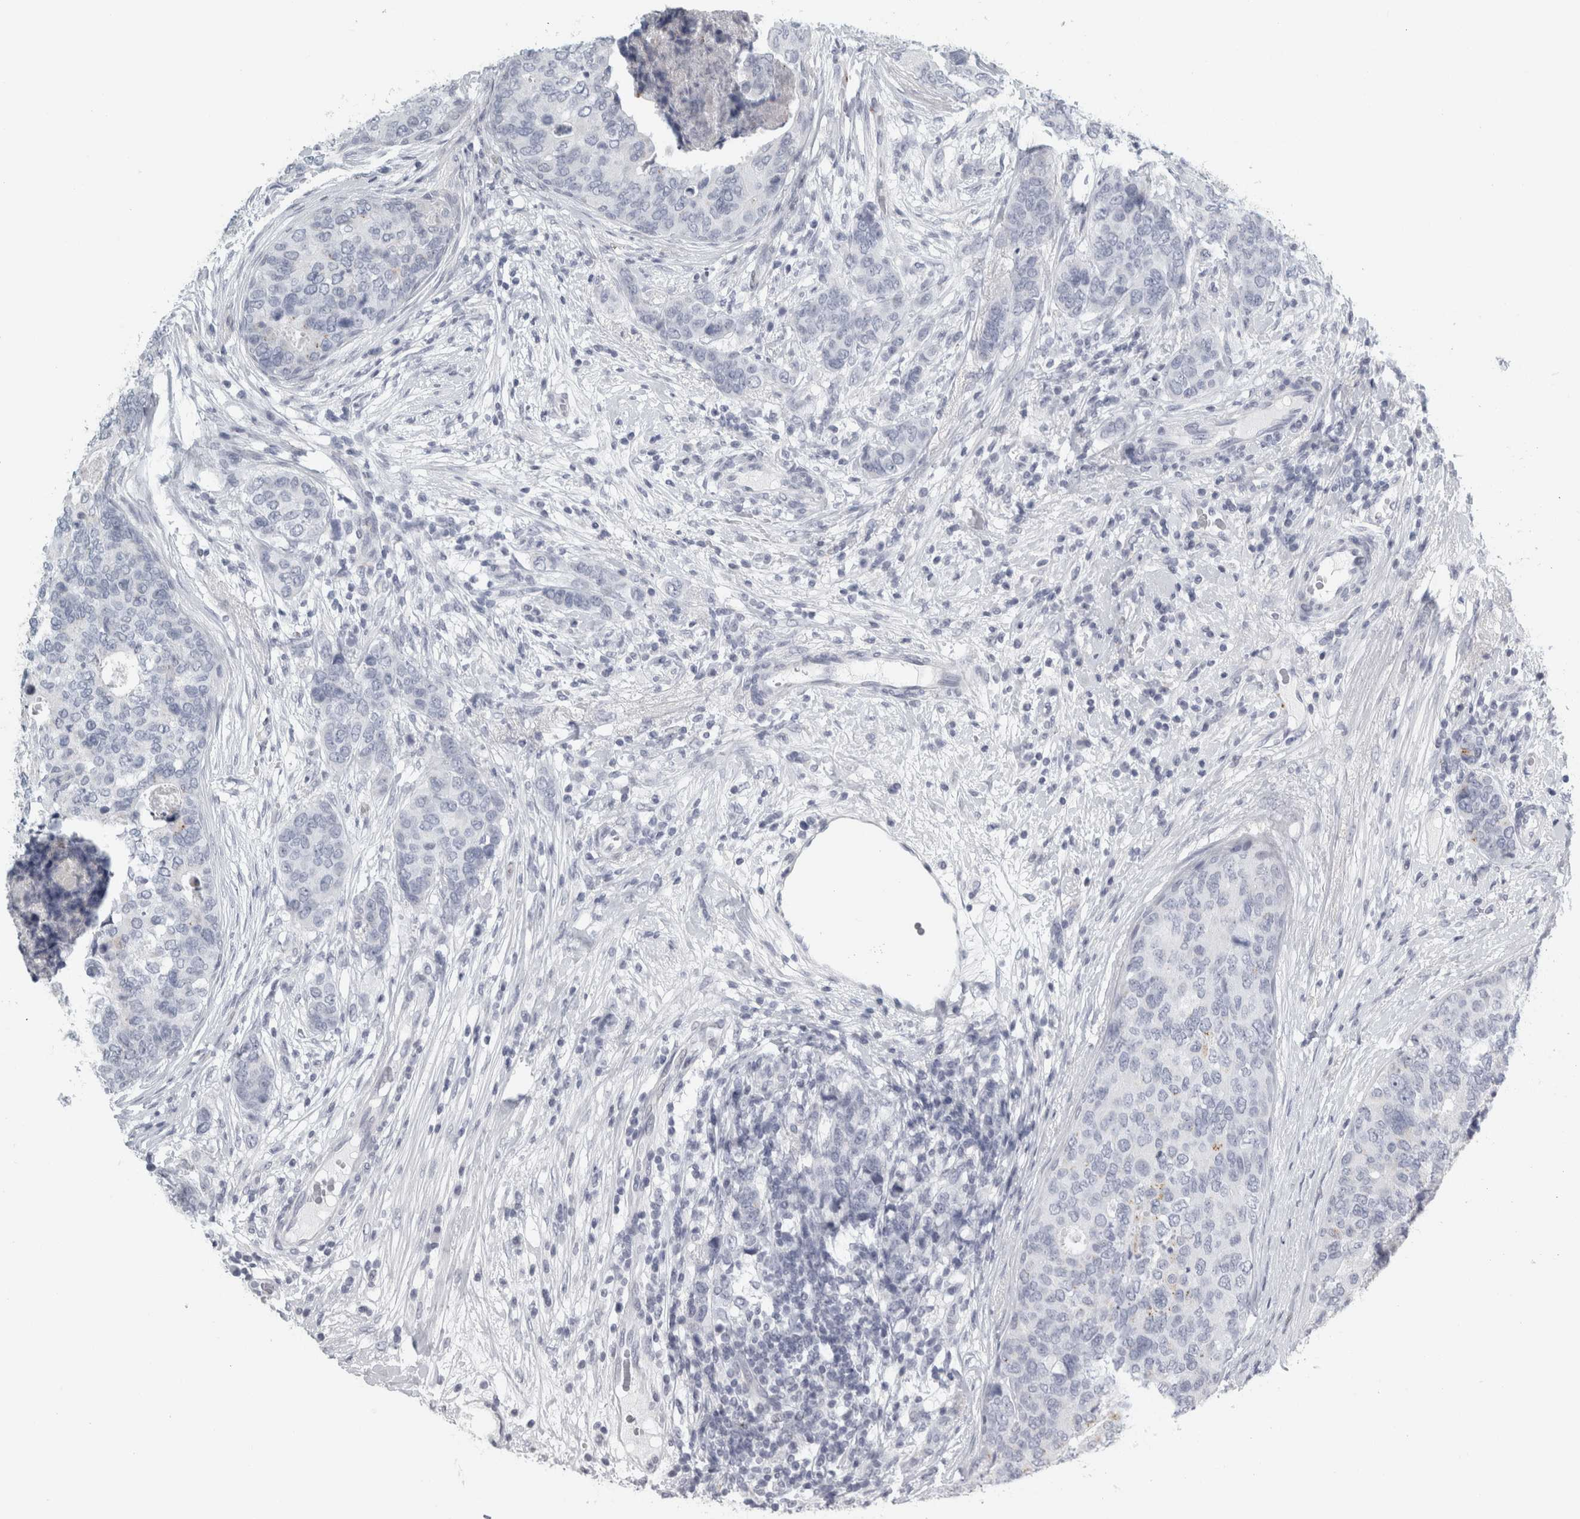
{"staining": {"intensity": "negative", "quantity": "none", "location": "none"}, "tissue": "breast cancer", "cell_type": "Tumor cells", "image_type": "cancer", "snomed": [{"axis": "morphology", "description": "Lobular carcinoma"}, {"axis": "topography", "description": "Breast"}], "caption": "This photomicrograph is of lobular carcinoma (breast) stained with immunohistochemistry to label a protein in brown with the nuclei are counter-stained blue. There is no positivity in tumor cells.", "gene": "CPE", "patient": {"sex": "female", "age": 59}}